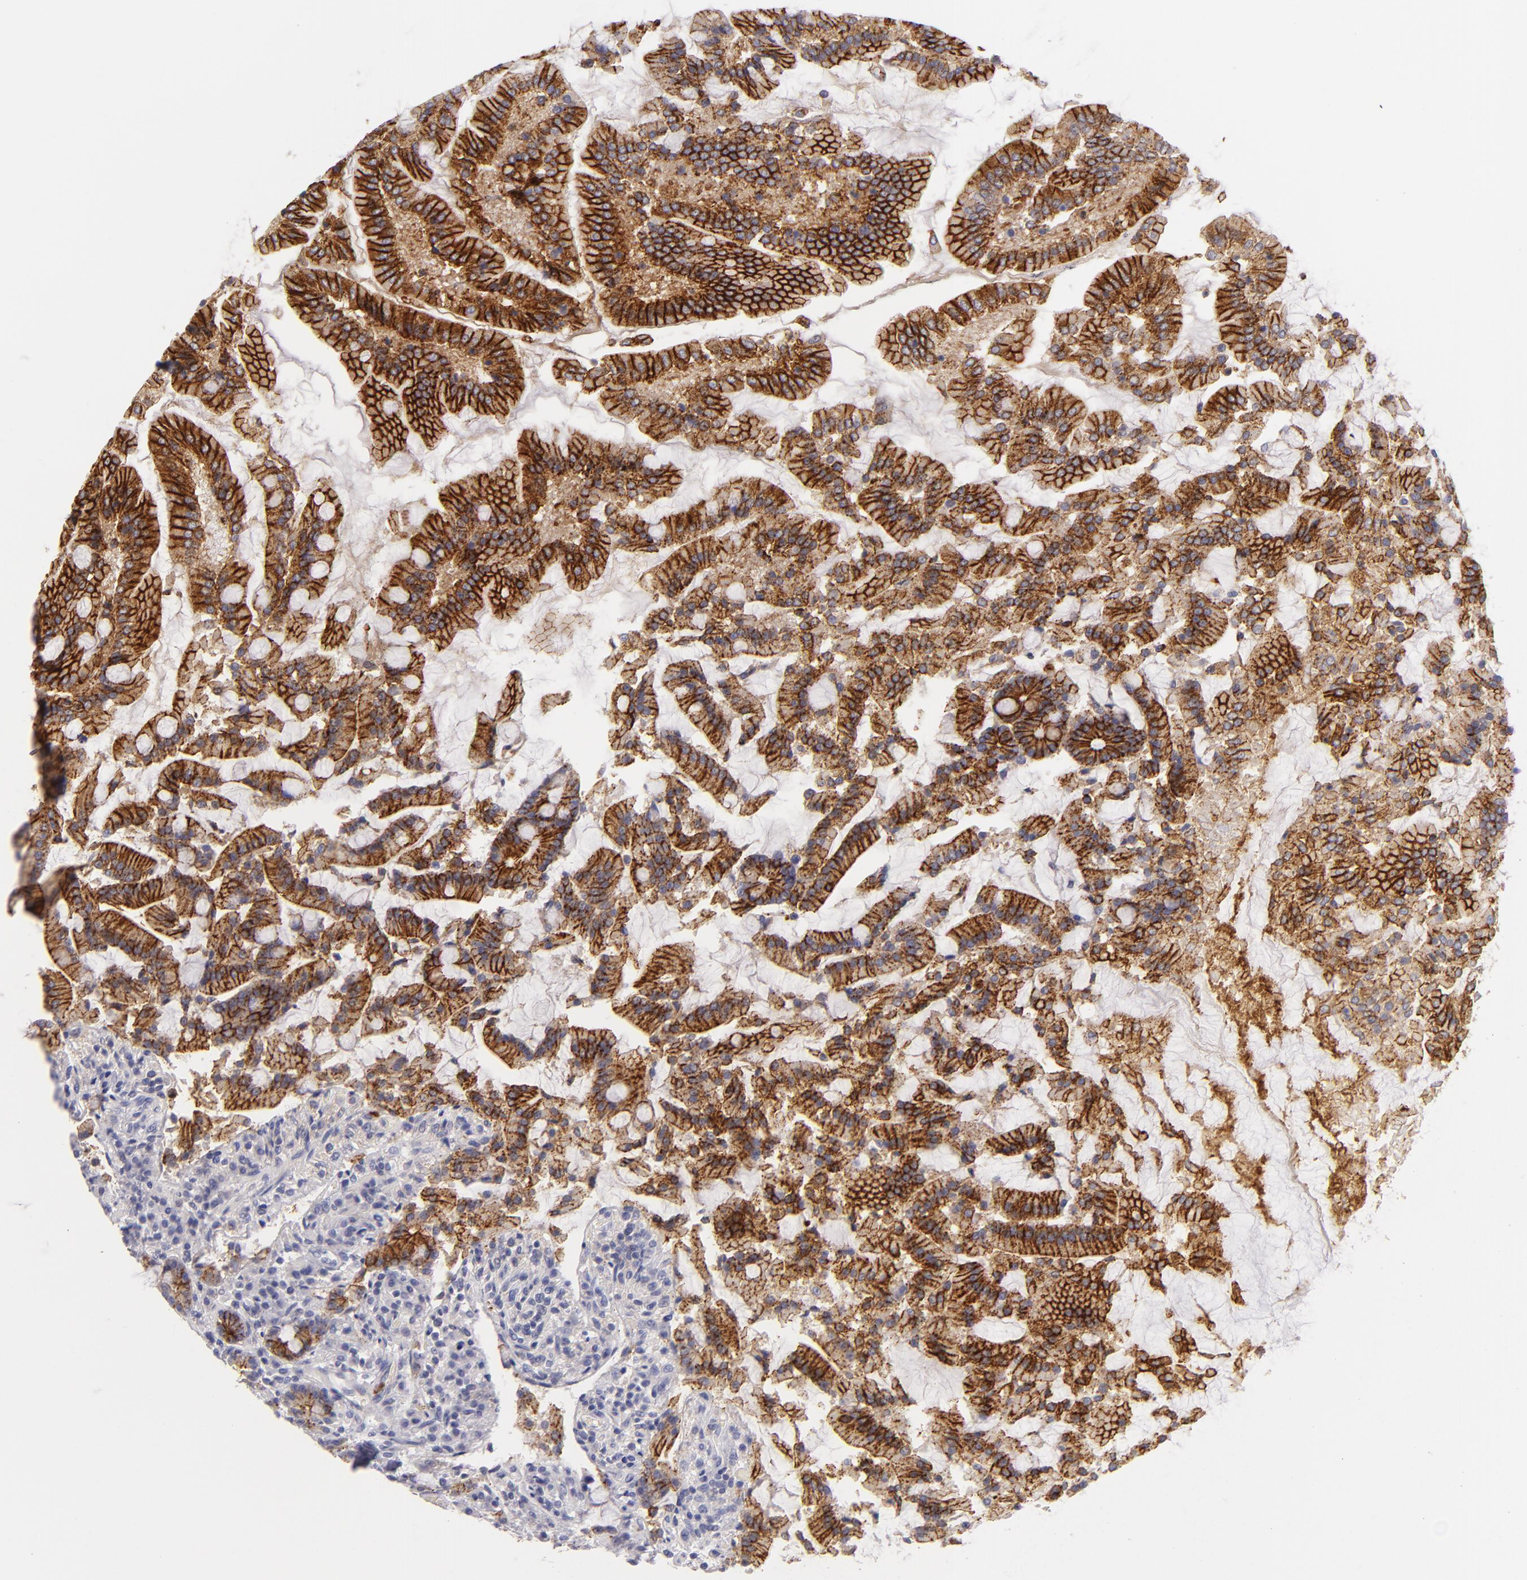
{"staining": {"intensity": "strong", "quantity": ">75%", "location": "cytoplasmic/membranous"}, "tissue": "duodenum", "cell_type": "Glandular cells", "image_type": "normal", "snomed": [{"axis": "morphology", "description": "Normal tissue, NOS"}, {"axis": "topography", "description": "Duodenum"}], "caption": "Glandular cells show high levels of strong cytoplasmic/membranous staining in approximately >75% of cells in benign human duodenum. (Stains: DAB (3,3'-diaminobenzidine) in brown, nuclei in blue, Microscopy: brightfield microscopy at high magnification).", "gene": "CDH3", "patient": {"sex": "female", "age": 64}}